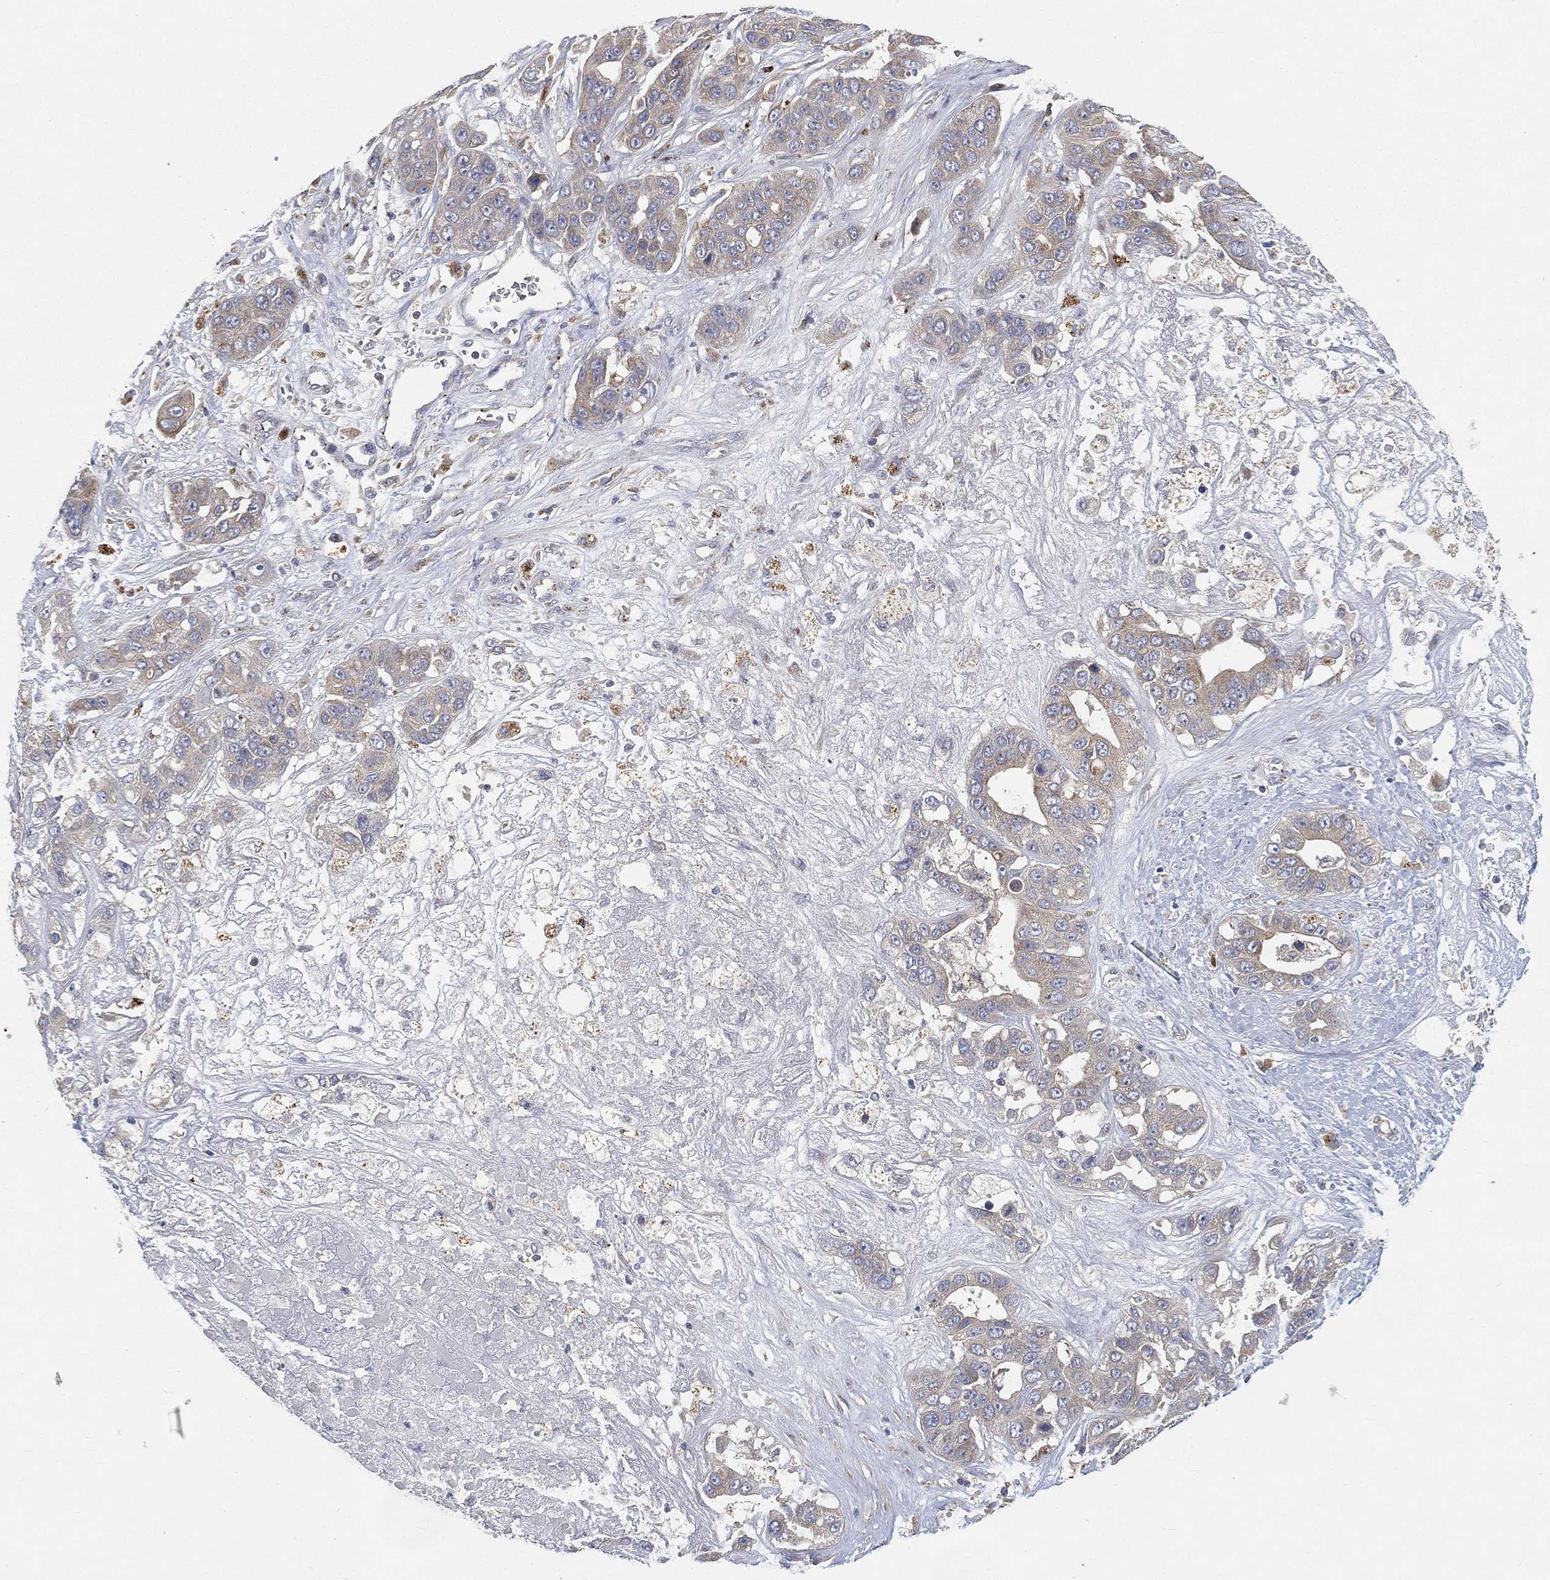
{"staining": {"intensity": "moderate", "quantity": "25%-75%", "location": "cytoplasmic/membranous"}, "tissue": "liver cancer", "cell_type": "Tumor cells", "image_type": "cancer", "snomed": [{"axis": "morphology", "description": "Cholangiocarcinoma"}, {"axis": "topography", "description": "Liver"}], "caption": "High-magnification brightfield microscopy of cholangiocarcinoma (liver) stained with DAB (3,3'-diaminobenzidine) (brown) and counterstained with hematoxylin (blue). tumor cells exhibit moderate cytoplasmic/membranous positivity is identified in approximately25%-75% of cells.", "gene": "CTSL", "patient": {"sex": "female", "age": 52}}